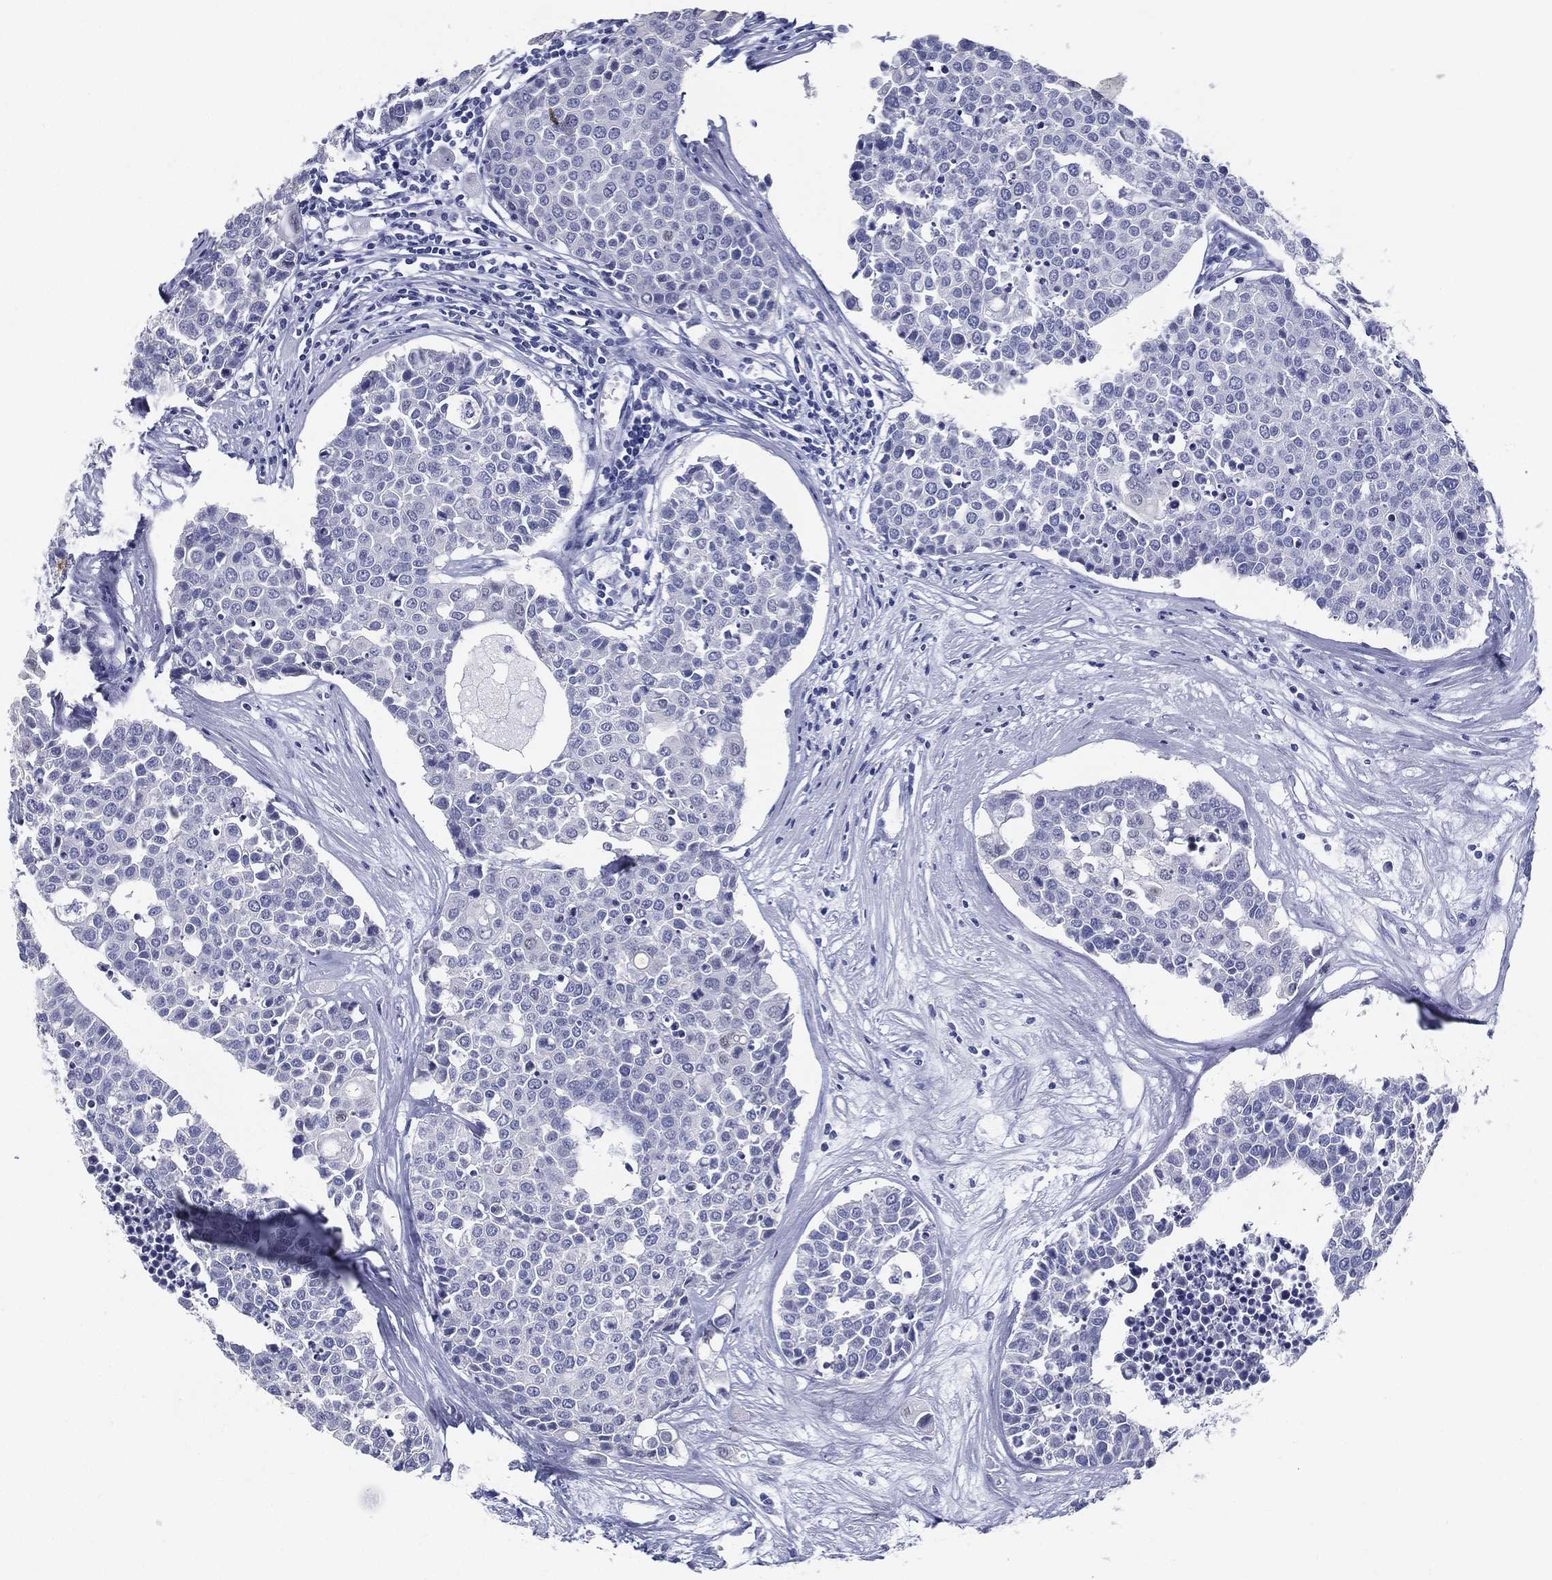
{"staining": {"intensity": "negative", "quantity": "none", "location": "none"}, "tissue": "carcinoid", "cell_type": "Tumor cells", "image_type": "cancer", "snomed": [{"axis": "morphology", "description": "Carcinoid, malignant, NOS"}, {"axis": "topography", "description": "Colon"}], "caption": "Tumor cells are negative for brown protein staining in malignant carcinoid.", "gene": "RSPH4A", "patient": {"sex": "male", "age": 81}}